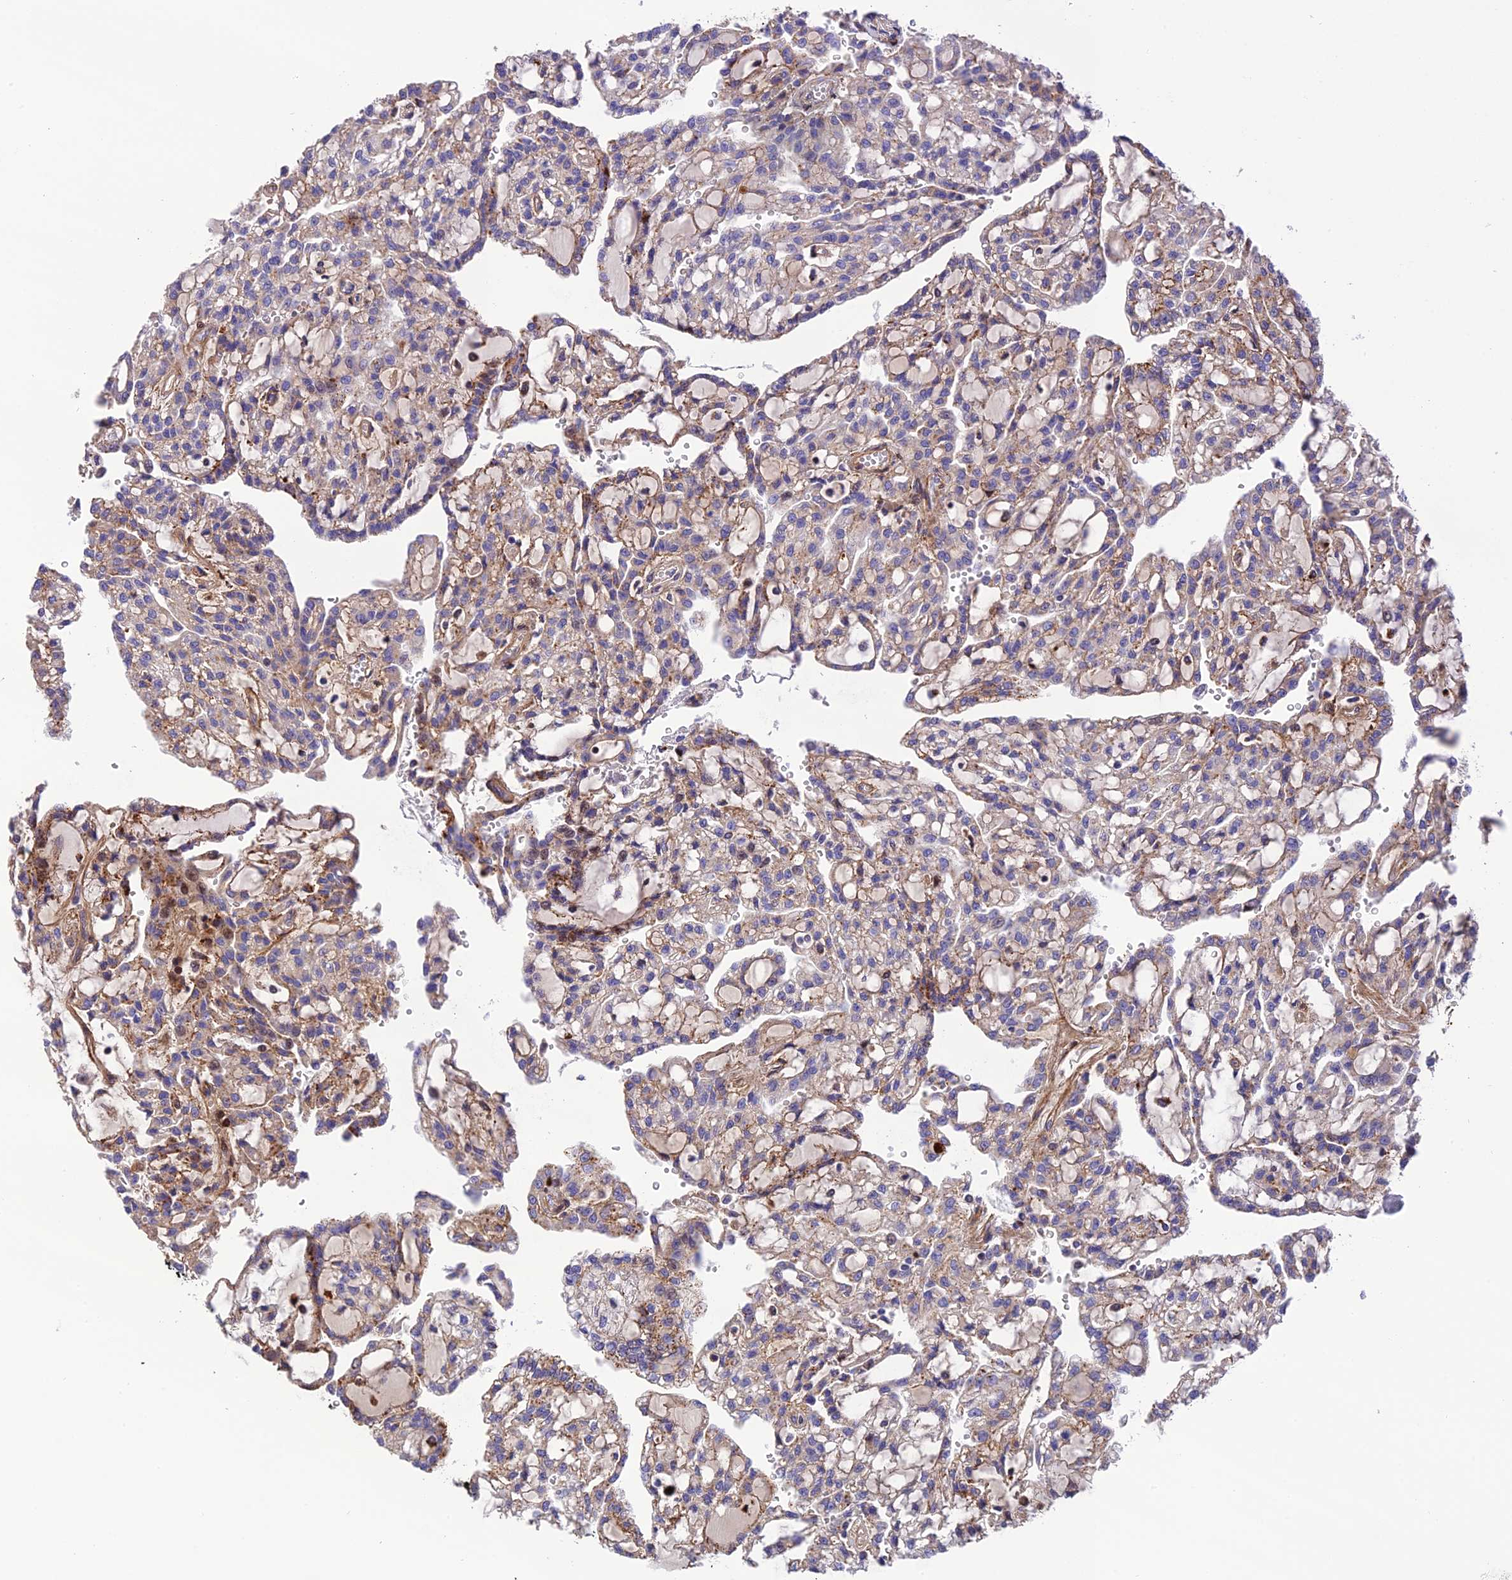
{"staining": {"intensity": "moderate", "quantity": "25%-75%", "location": "cytoplasmic/membranous"}, "tissue": "renal cancer", "cell_type": "Tumor cells", "image_type": "cancer", "snomed": [{"axis": "morphology", "description": "Adenocarcinoma, NOS"}, {"axis": "topography", "description": "Kidney"}], "caption": "An IHC micrograph of tumor tissue is shown. Protein staining in brown labels moderate cytoplasmic/membranous positivity in adenocarcinoma (renal) within tumor cells.", "gene": "CPSF4L", "patient": {"sex": "male", "age": 63}}